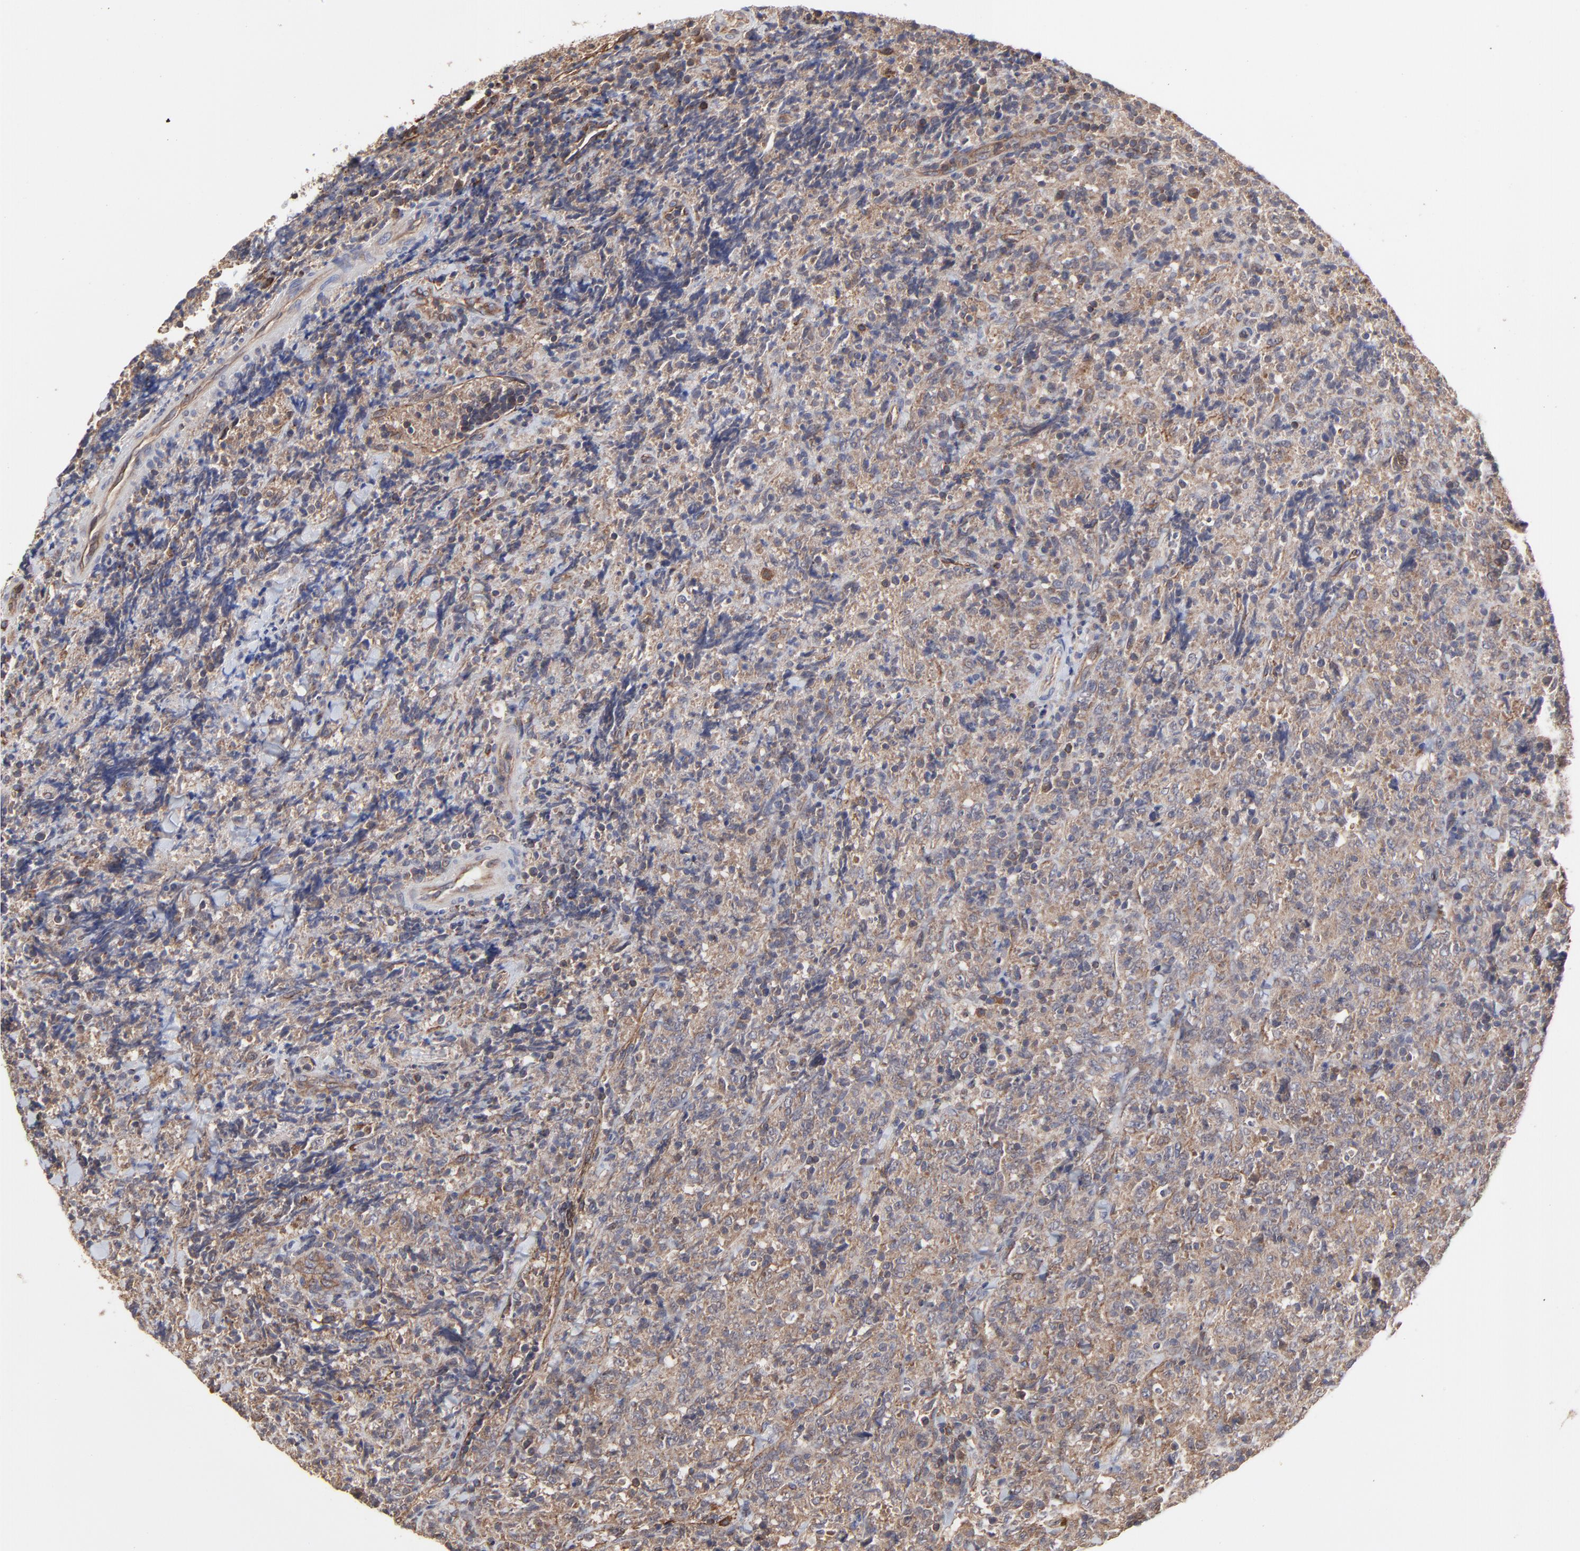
{"staining": {"intensity": "moderate", "quantity": "25%-75%", "location": "cytoplasmic/membranous"}, "tissue": "lymphoma", "cell_type": "Tumor cells", "image_type": "cancer", "snomed": [{"axis": "morphology", "description": "Malignant lymphoma, non-Hodgkin's type, High grade"}, {"axis": "topography", "description": "Tonsil"}], "caption": "The photomicrograph displays a brown stain indicating the presence of a protein in the cytoplasmic/membranous of tumor cells in lymphoma.", "gene": "ARMT1", "patient": {"sex": "female", "age": 36}}